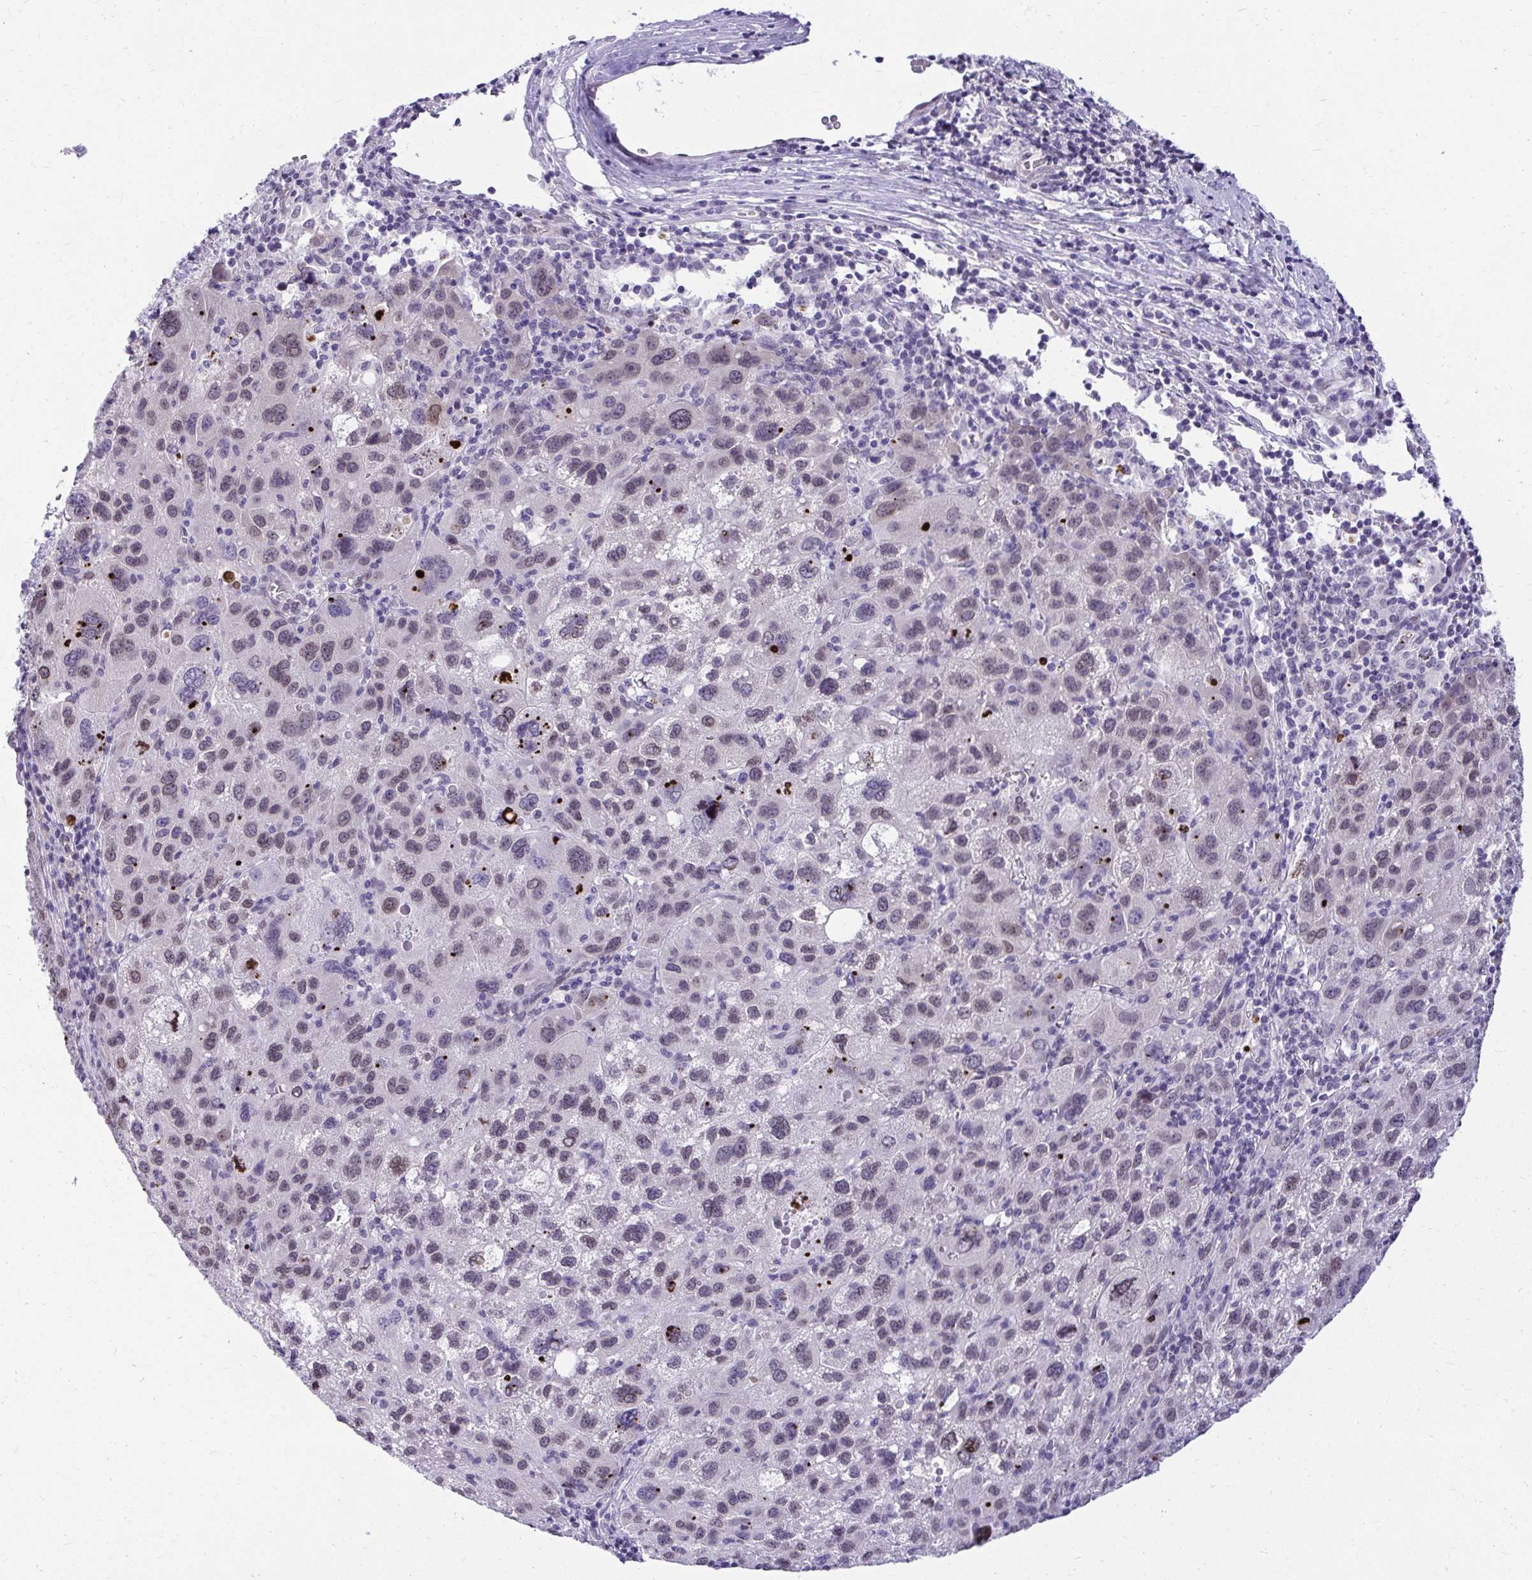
{"staining": {"intensity": "moderate", "quantity": "25%-75%", "location": "nuclear"}, "tissue": "liver cancer", "cell_type": "Tumor cells", "image_type": "cancer", "snomed": [{"axis": "morphology", "description": "Carcinoma, Hepatocellular, NOS"}, {"axis": "topography", "description": "Liver"}], "caption": "The micrograph shows a brown stain indicating the presence of a protein in the nuclear of tumor cells in liver hepatocellular carcinoma.", "gene": "BANF1", "patient": {"sex": "female", "age": 77}}